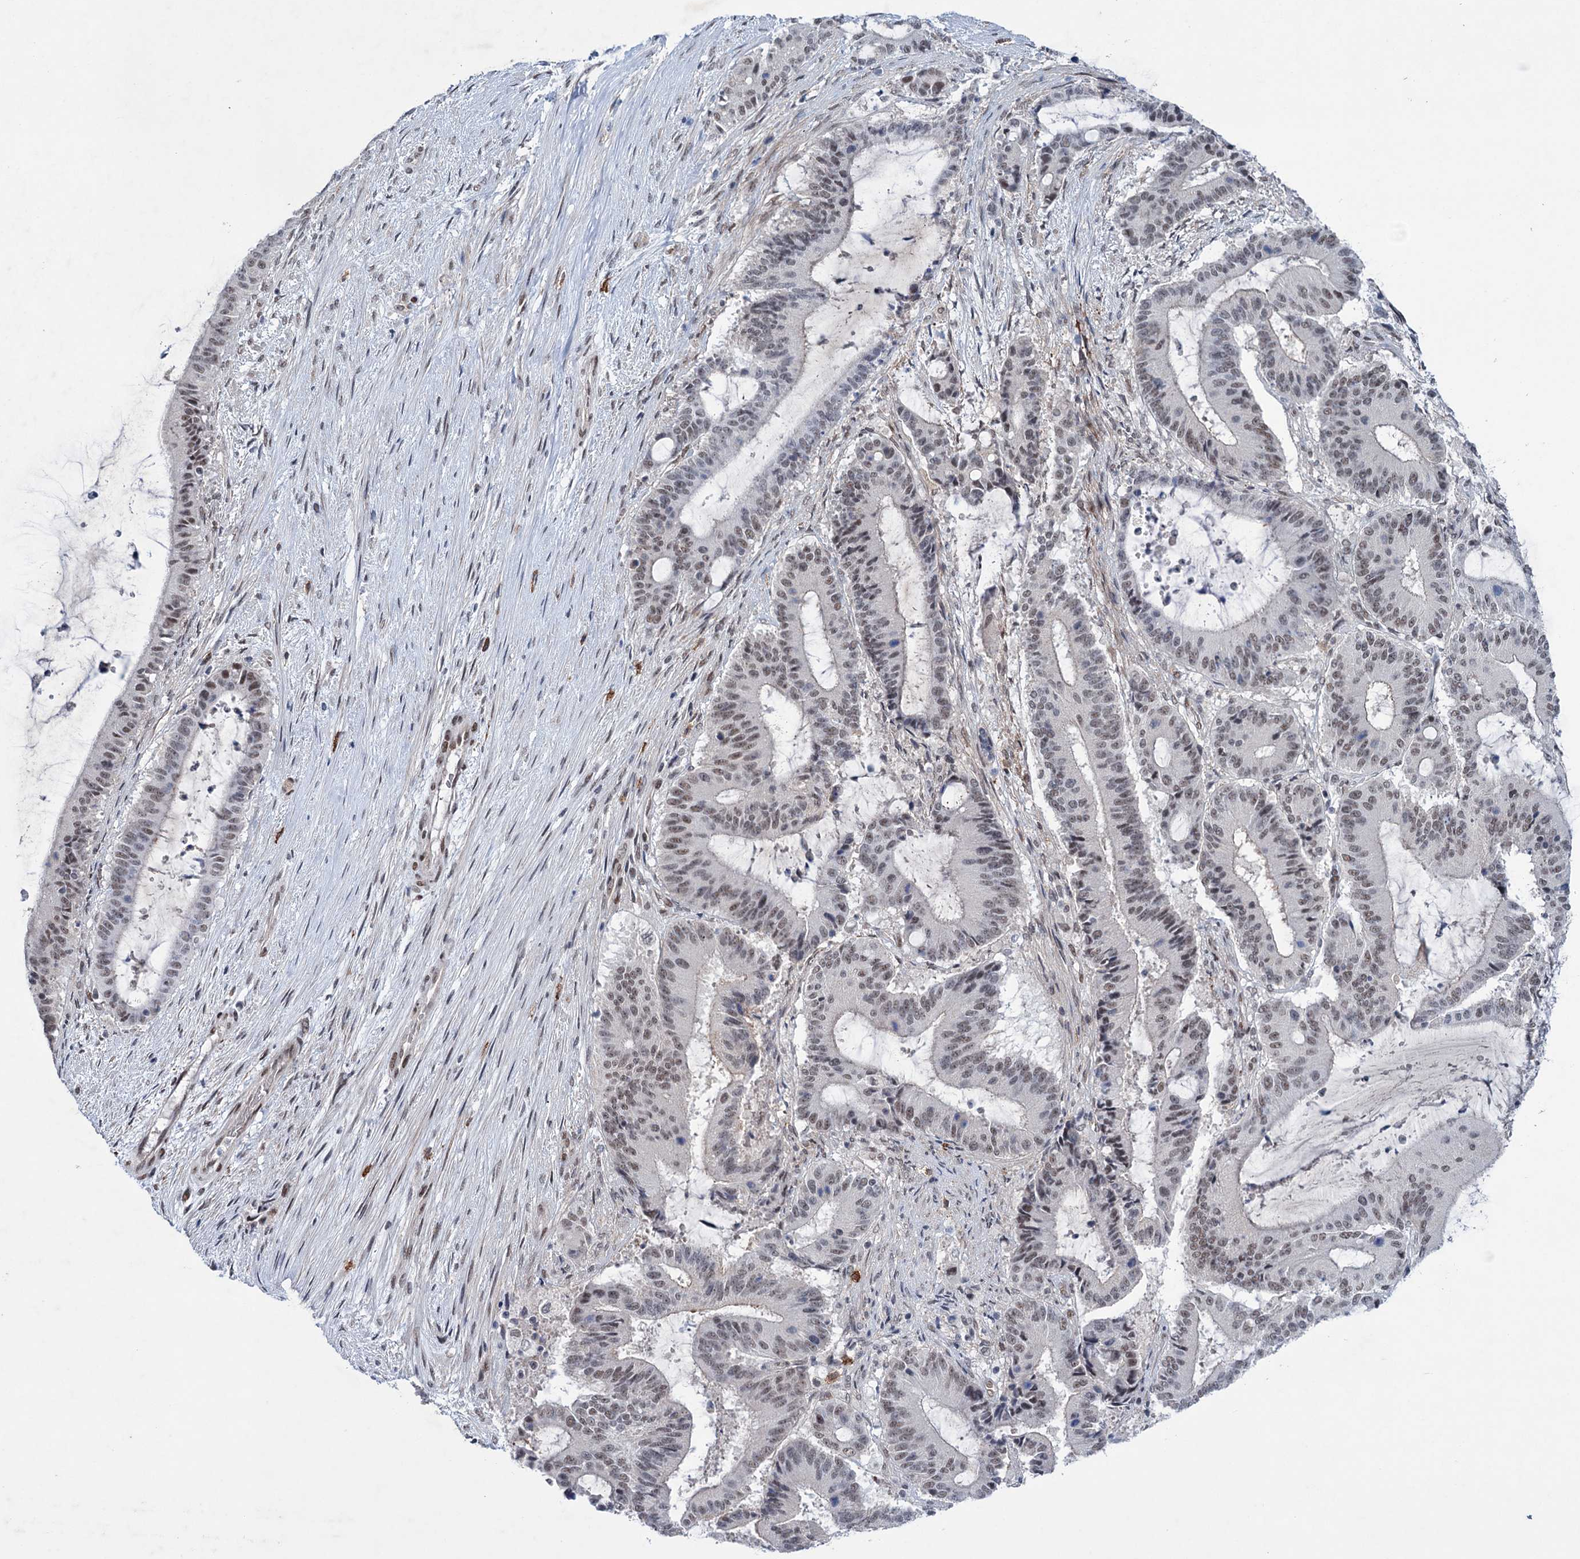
{"staining": {"intensity": "weak", "quantity": "25%-75%", "location": "nuclear"}, "tissue": "liver cancer", "cell_type": "Tumor cells", "image_type": "cancer", "snomed": [{"axis": "morphology", "description": "Normal tissue, NOS"}, {"axis": "morphology", "description": "Cholangiocarcinoma"}, {"axis": "topography", "description": "Liver"}, {"axis": "topography", "description": "Peripheral nerve tissue"}], "caption": "Brown immunohistochemical staining in liver cholangiocarcinoma exhibits weak nuclear staining in about 25%-75% of tumor cells.", "gene": "FAM53A", "patient": {"sex": "female", "age": 73}}